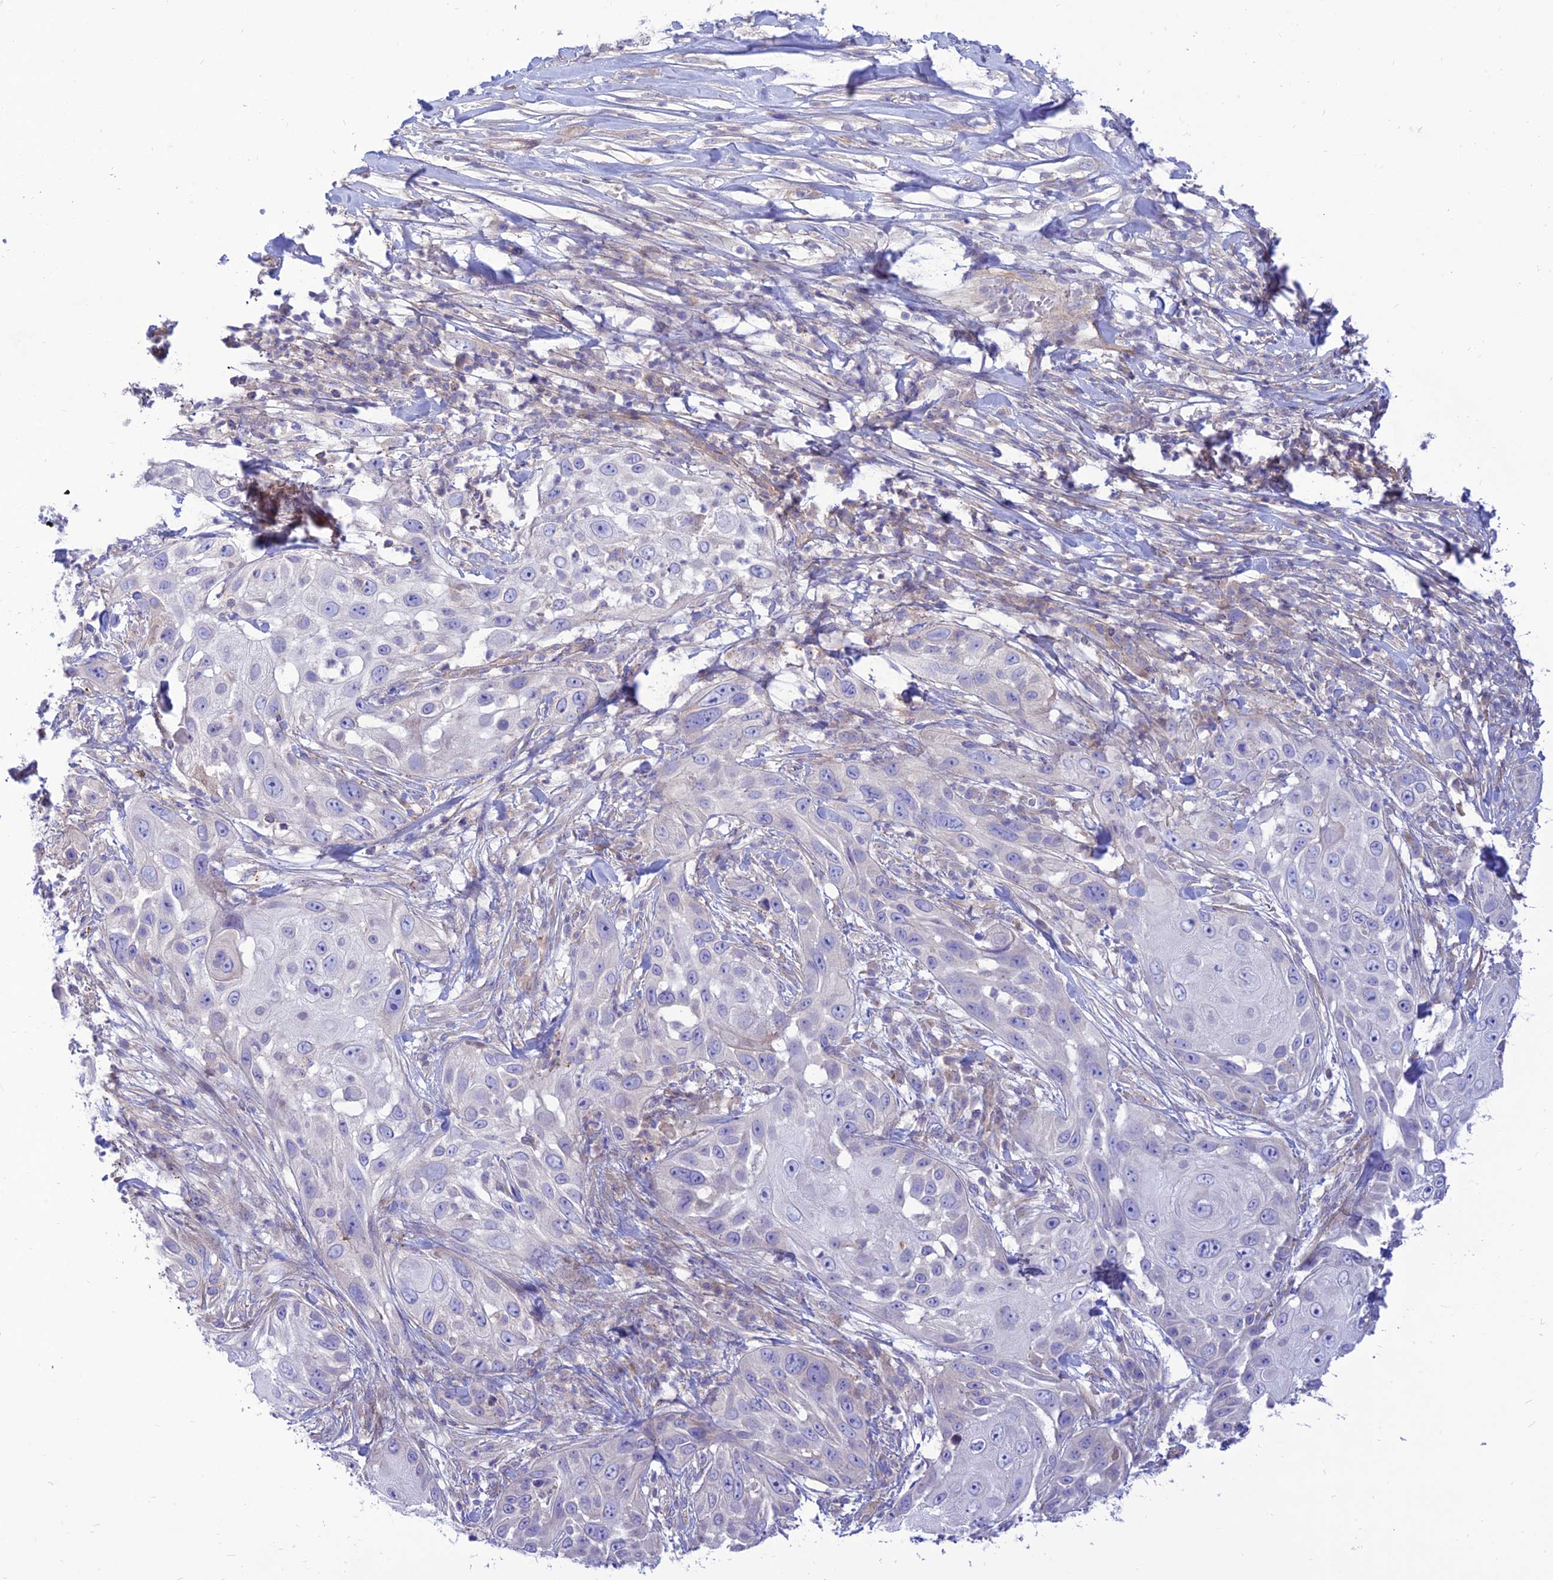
{"staining": {"intensity": "negative", "quantity": "none", "location": "none"}, "tissue": "skin cancer", "cell_type": "Tumor cells", "image_type": "cancer", "snomed": [{"axis": "morphology", "description": "Squamous cell carcinoma, NOS"}, {"axis": "topography", "description": "Skin"}], "caption": "Immunohistochemistry micrograph of squamous cell carcinoma (skin) stained for a protein (brown), which reveals no expression in tumor cells.", "gene": "KCNAB1", "patient": {"sex": "female", "age": 44}}